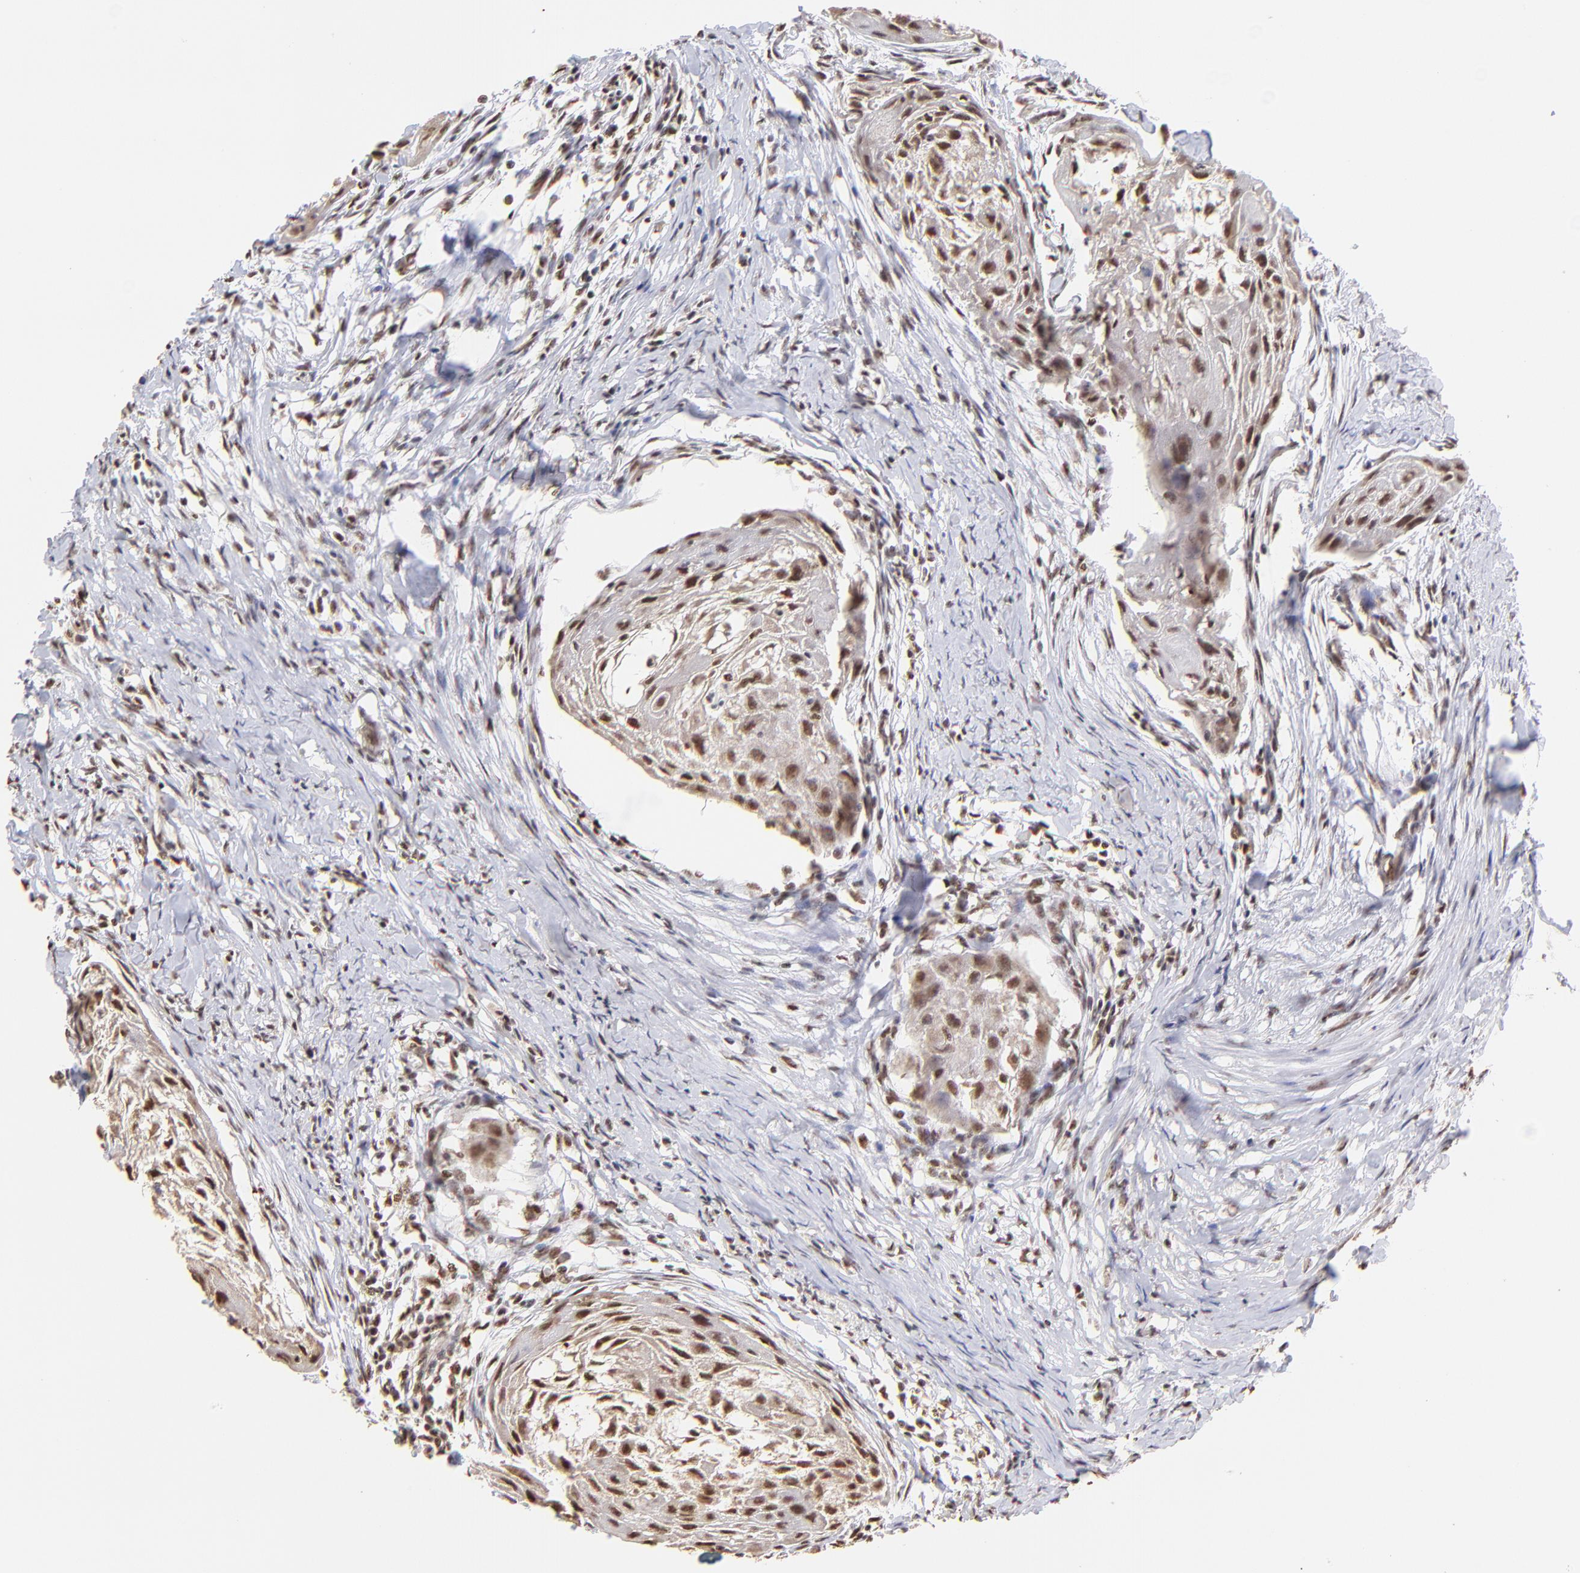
{"staining": {"intensity": "weak", "quantity": ">75%", "location": "nuclear"}, "tissue": "head and neck cancer", "cell_type": "Tumor cells", "image_type": "cancer", "snomed": [{"axis": "morphology", "description": "Squamous cell carcinoma, NOS"}, {"axis": "topography", "description": "Head-Neck"}], "caption": "Immunohistochemical staining of head and neck cancer (squamous cell carcinoma) exhibits low levels of weak nuclear staining in about >75% of tumor cells. The staining was performed using DAB, with brown indicating positive protein expression. Nuclei are stained blue with hematoxylin.", "gene": "ZNF670", "patient": {"sex": "male", "age": 64}}